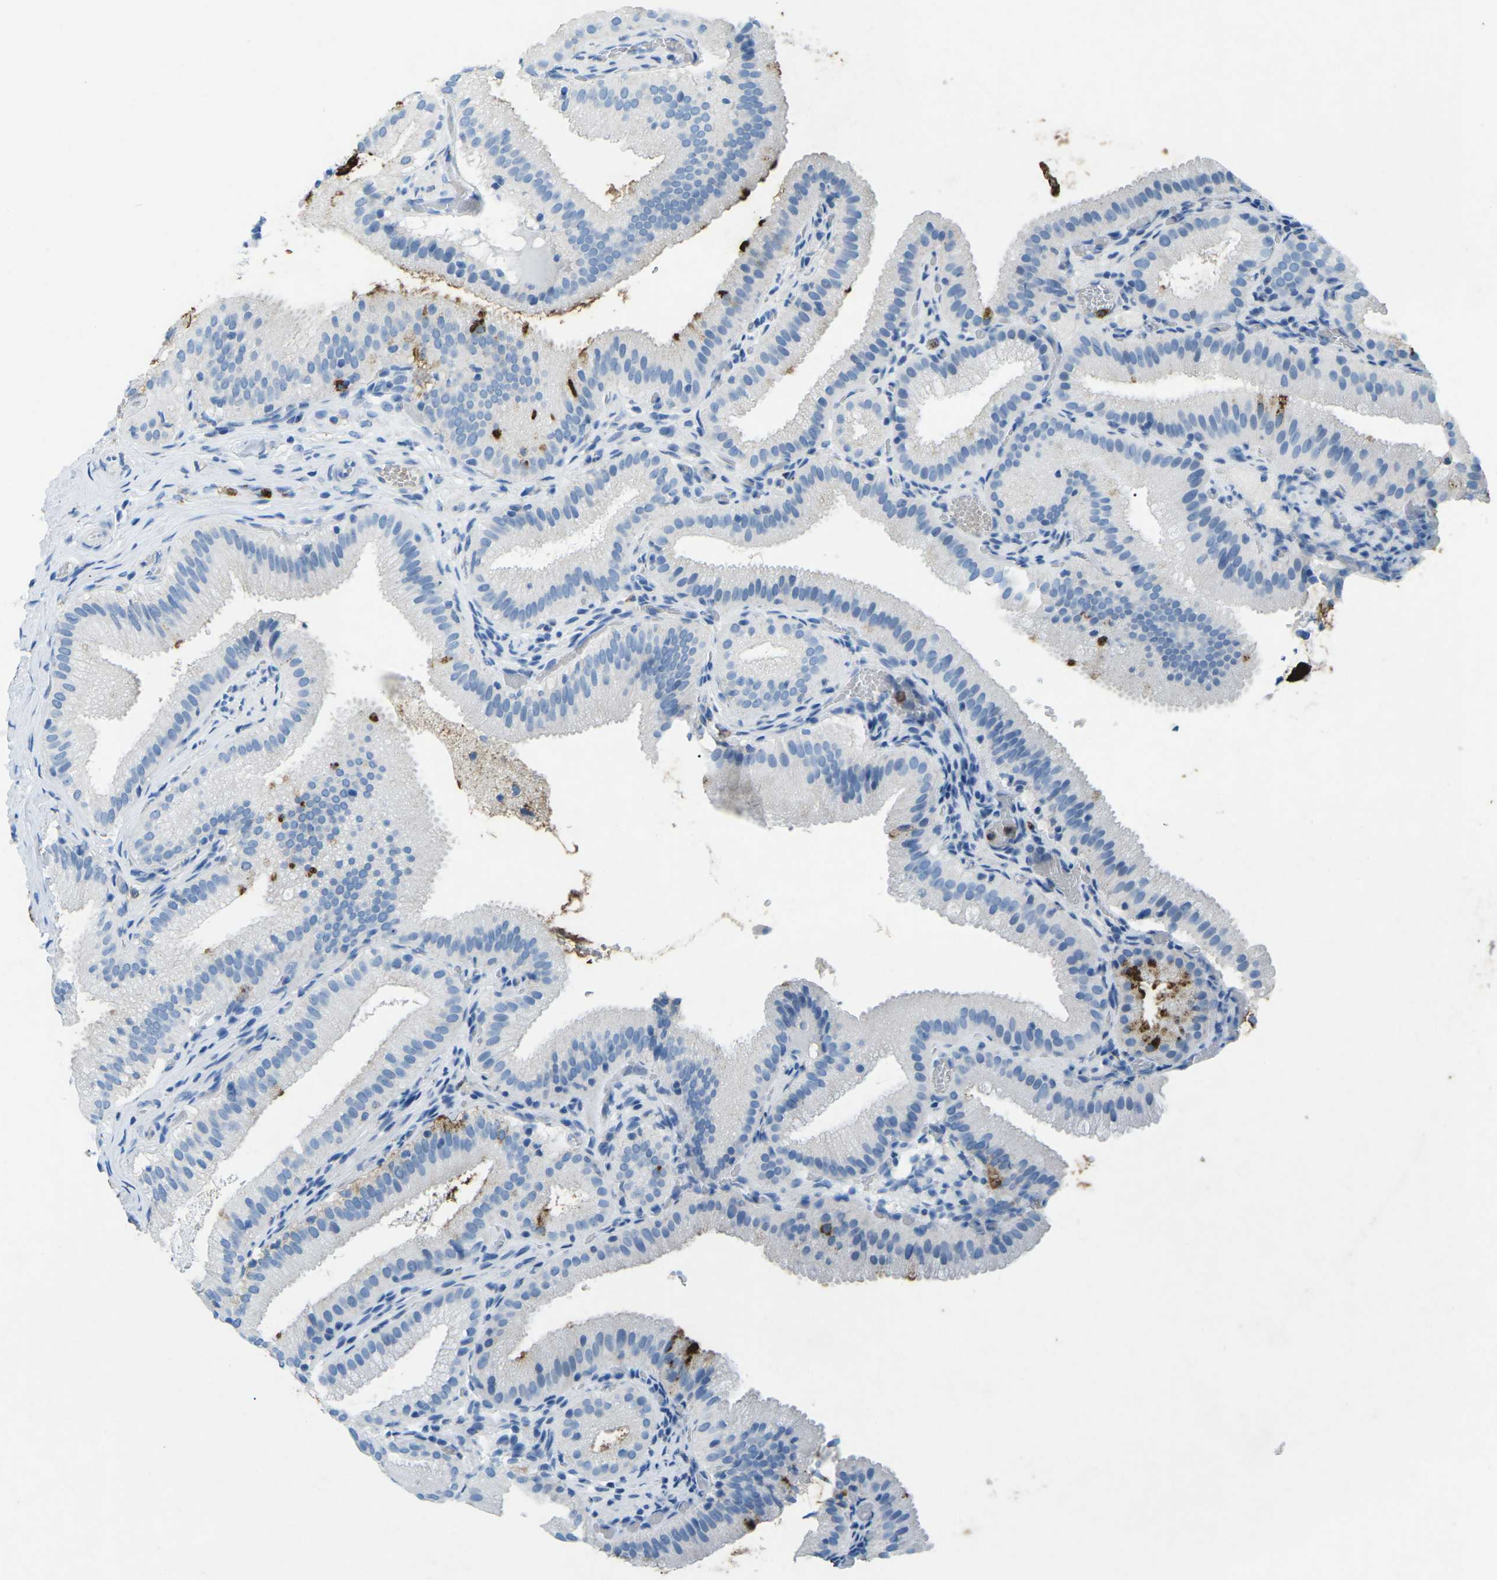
{"staining": {"intensity": "strong", "quantity": "<25%", "location": "cytoplasmic/membranous"}, "tissue": "gallbladder", "cell_type": "Glandular cells", "image_type": "normal", "snomed": [{"axis": "morphology", "description": "Normal tissue, NOS"}, {"axis": "topography", "description": "Gallbladder"}], "caption": "Glandular cells reveal medium levels of strong cytoplasmic/membranous staining in about <25% of cells in benign human gallbladder. (IHC, brightfield microscopy, high magnification).", "gene": "CTAGE1", "patient": {"sex": "male", "age": 54}}